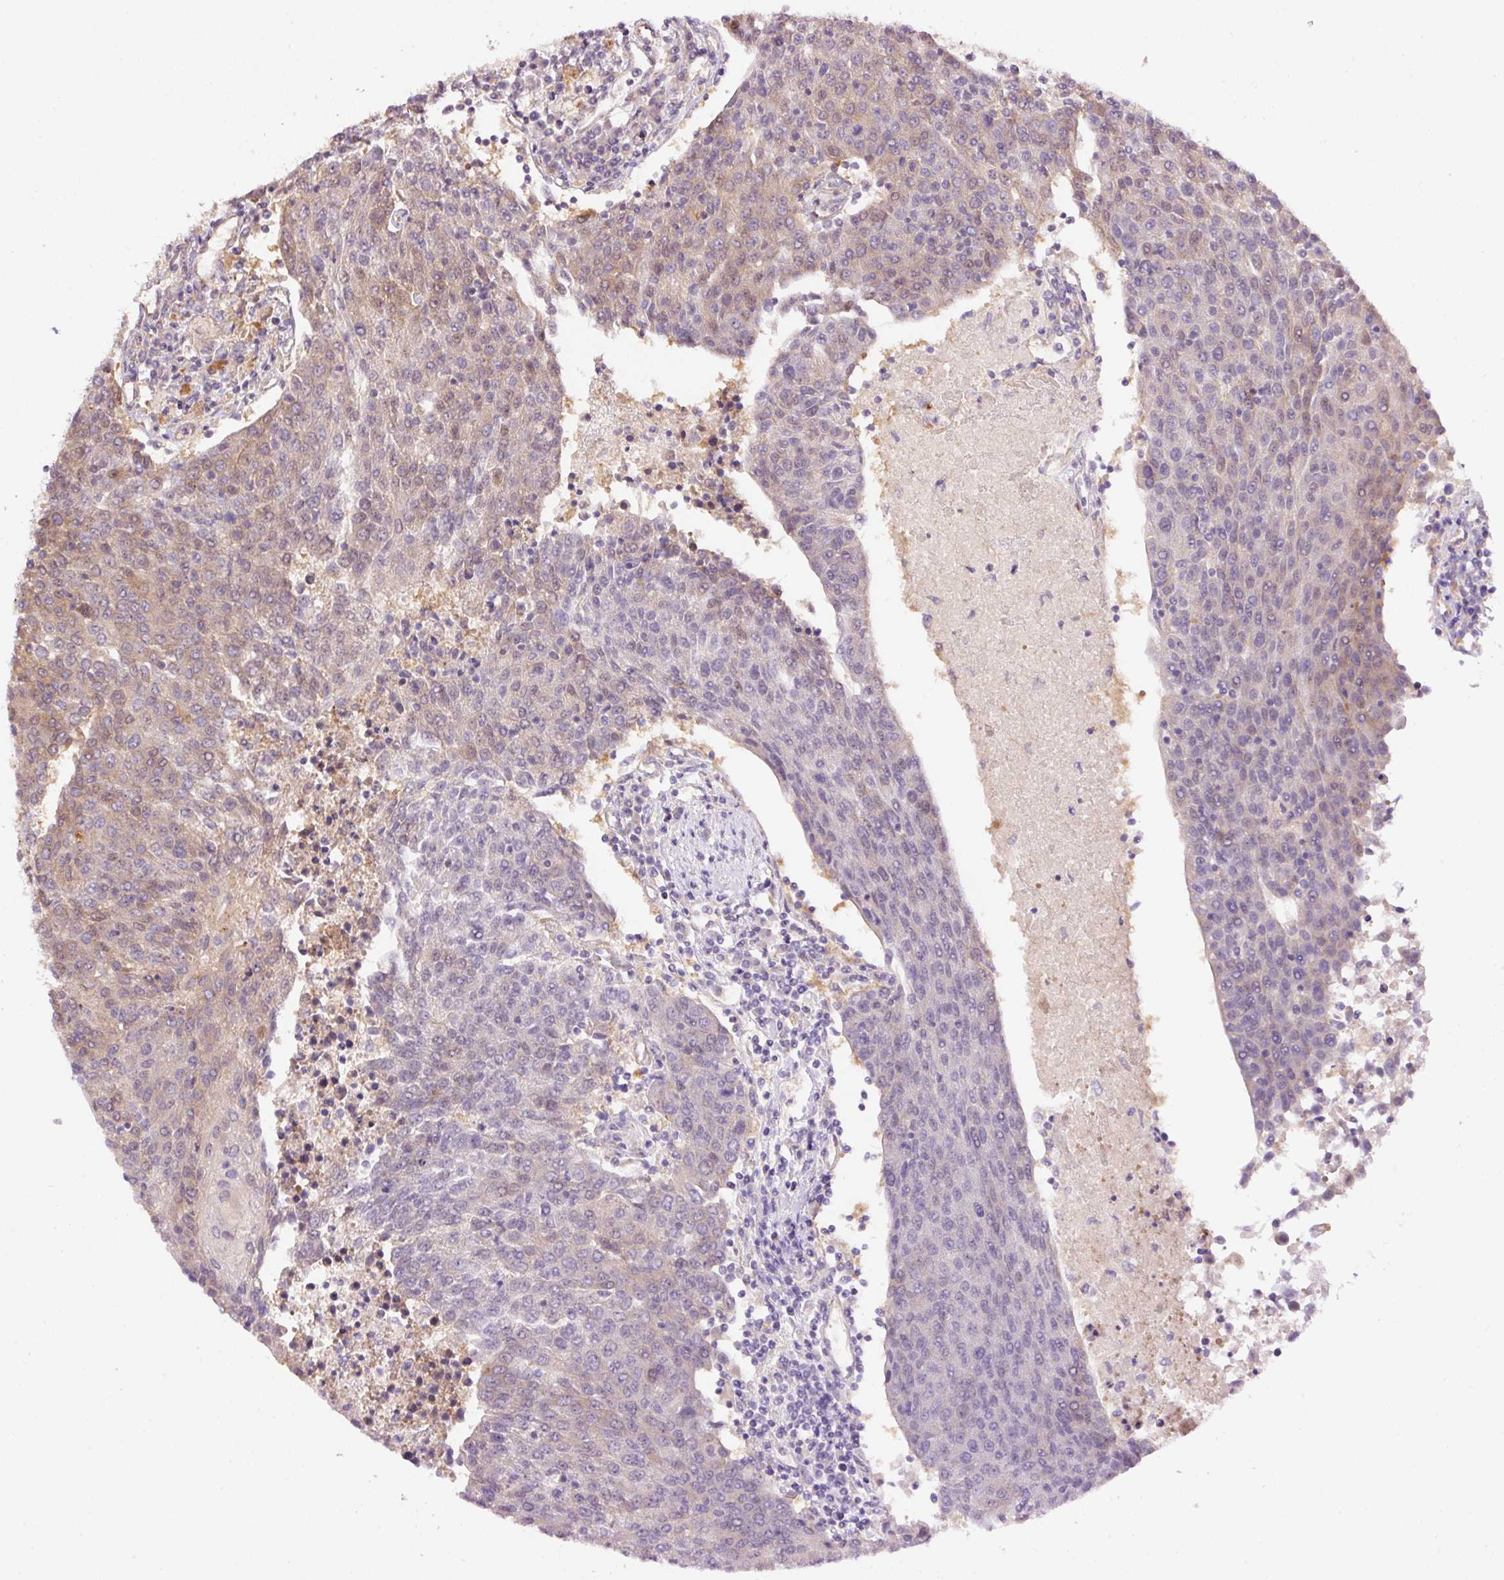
{"staining": {"intensity": "moderate", "quantity": "25%-75%", "location": "cytoplasmic/membranous,nuclear"}, "tissue": "urothelial cancer", "cell_type": "Tumor cells", "image_type": "cancer", "snomed": [{"axis": "morphology", "description": "Urothelial carcinoma, High grade"}, {"axis": "topography", "description": "Urinary bladder"}], "caption": "Tumor cells exhibit medium levels of moderate cytoplasmic/membranous and nuclear expression in about 25%-75% of cells in human high-grade urothelial carcinoma.", "gene": "PCK2", "patient": {"sex": "female", "age": 85}}